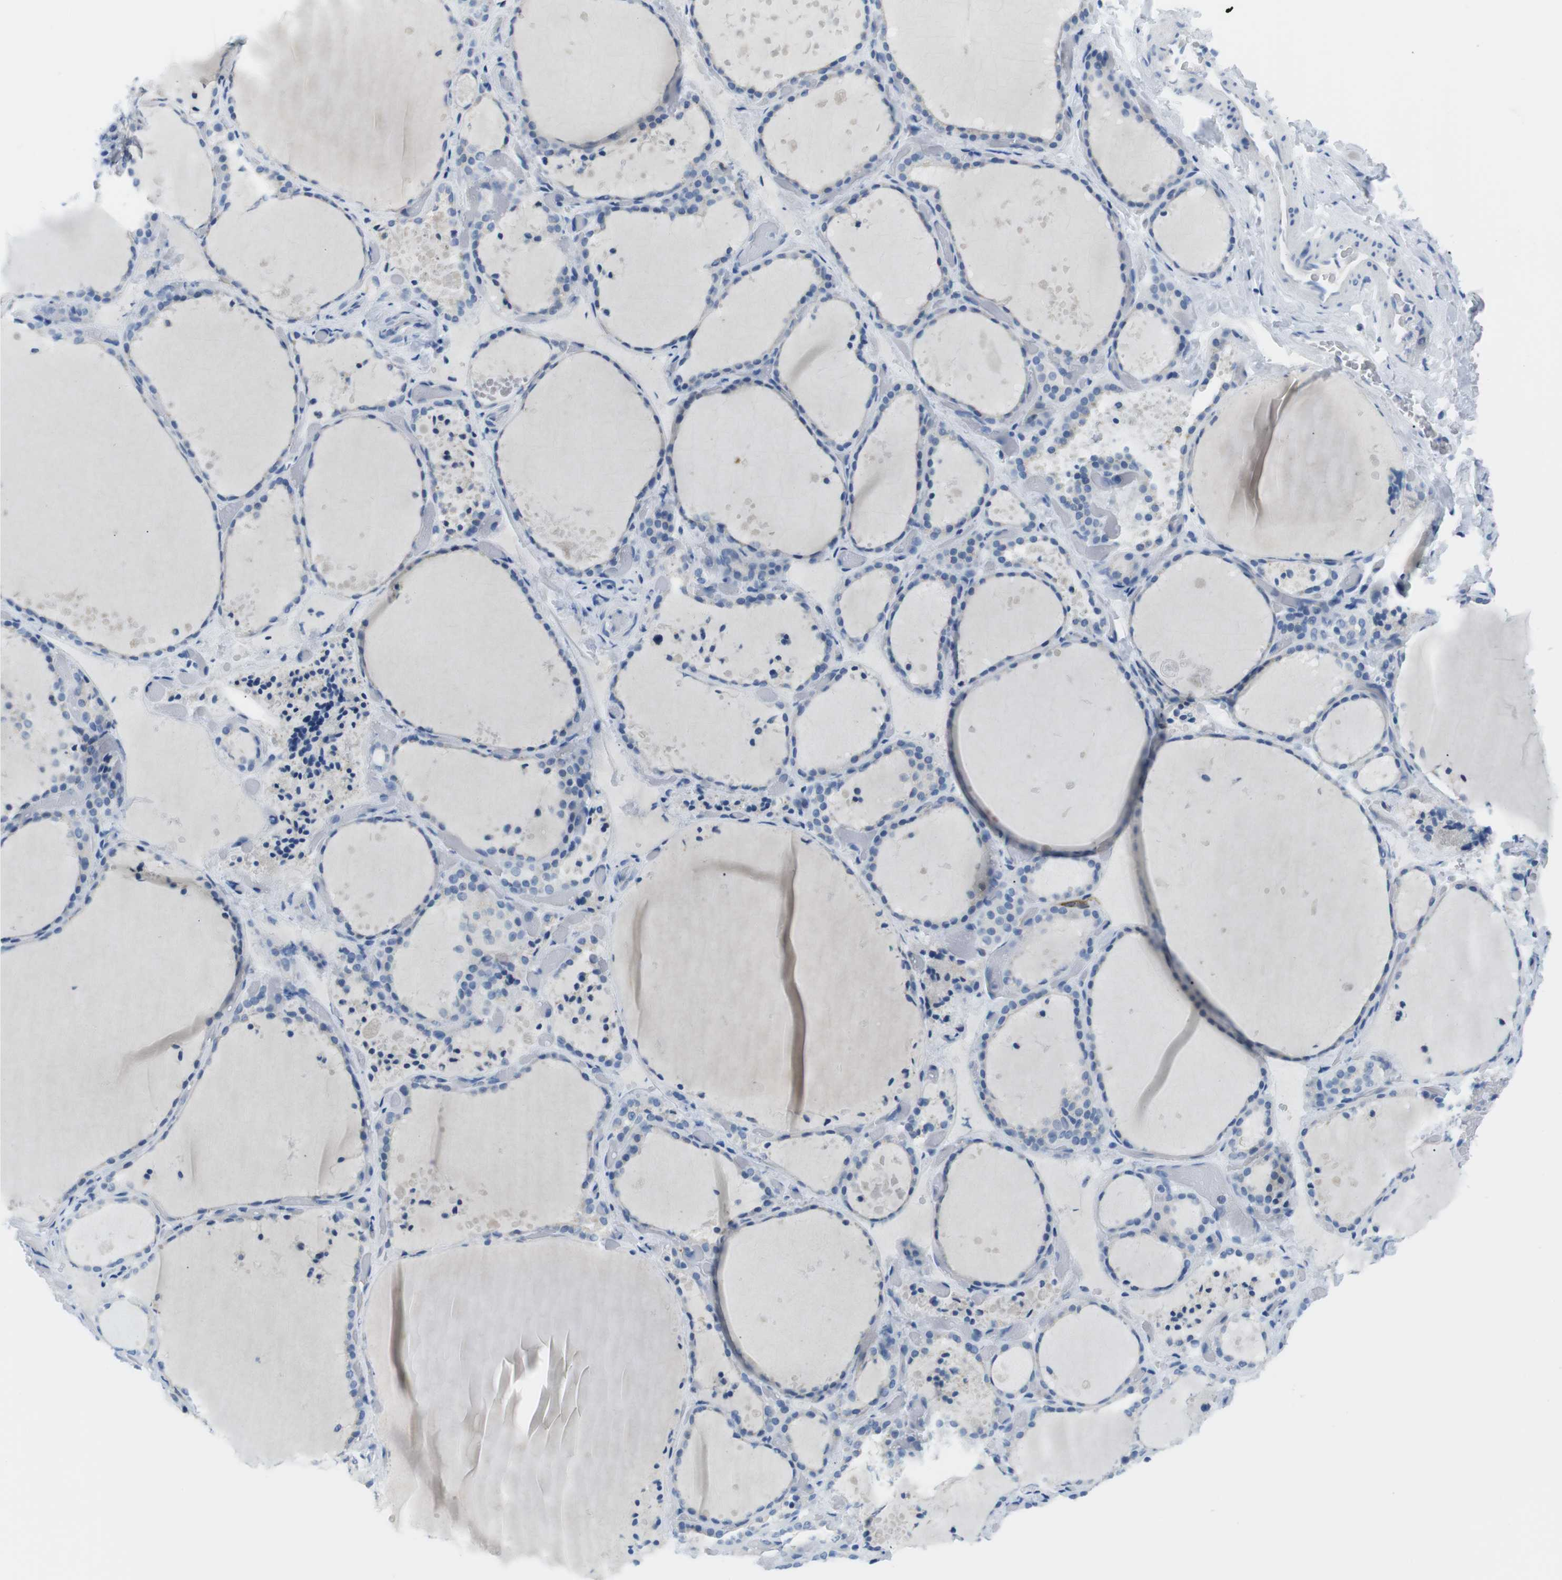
{"staining": {"intensity": "negative", "quantity": "none", "location": "none"}, "tissue": "thyroid gland", "cell_type": "Glandular cells", "image_type": "normal", "snomed": [{"axis": "morphology", "description": "Normal tissue, NOS"}, {"axis": "topography", "description": "Thyroid gland"}], "caption": "DAB immunohistochemical staining of unremarkable human thyroid gland displays no significant staining in glandular cells.", "gene": "TNFRSF4", "patient": {"sex": "female", "age": 44}}